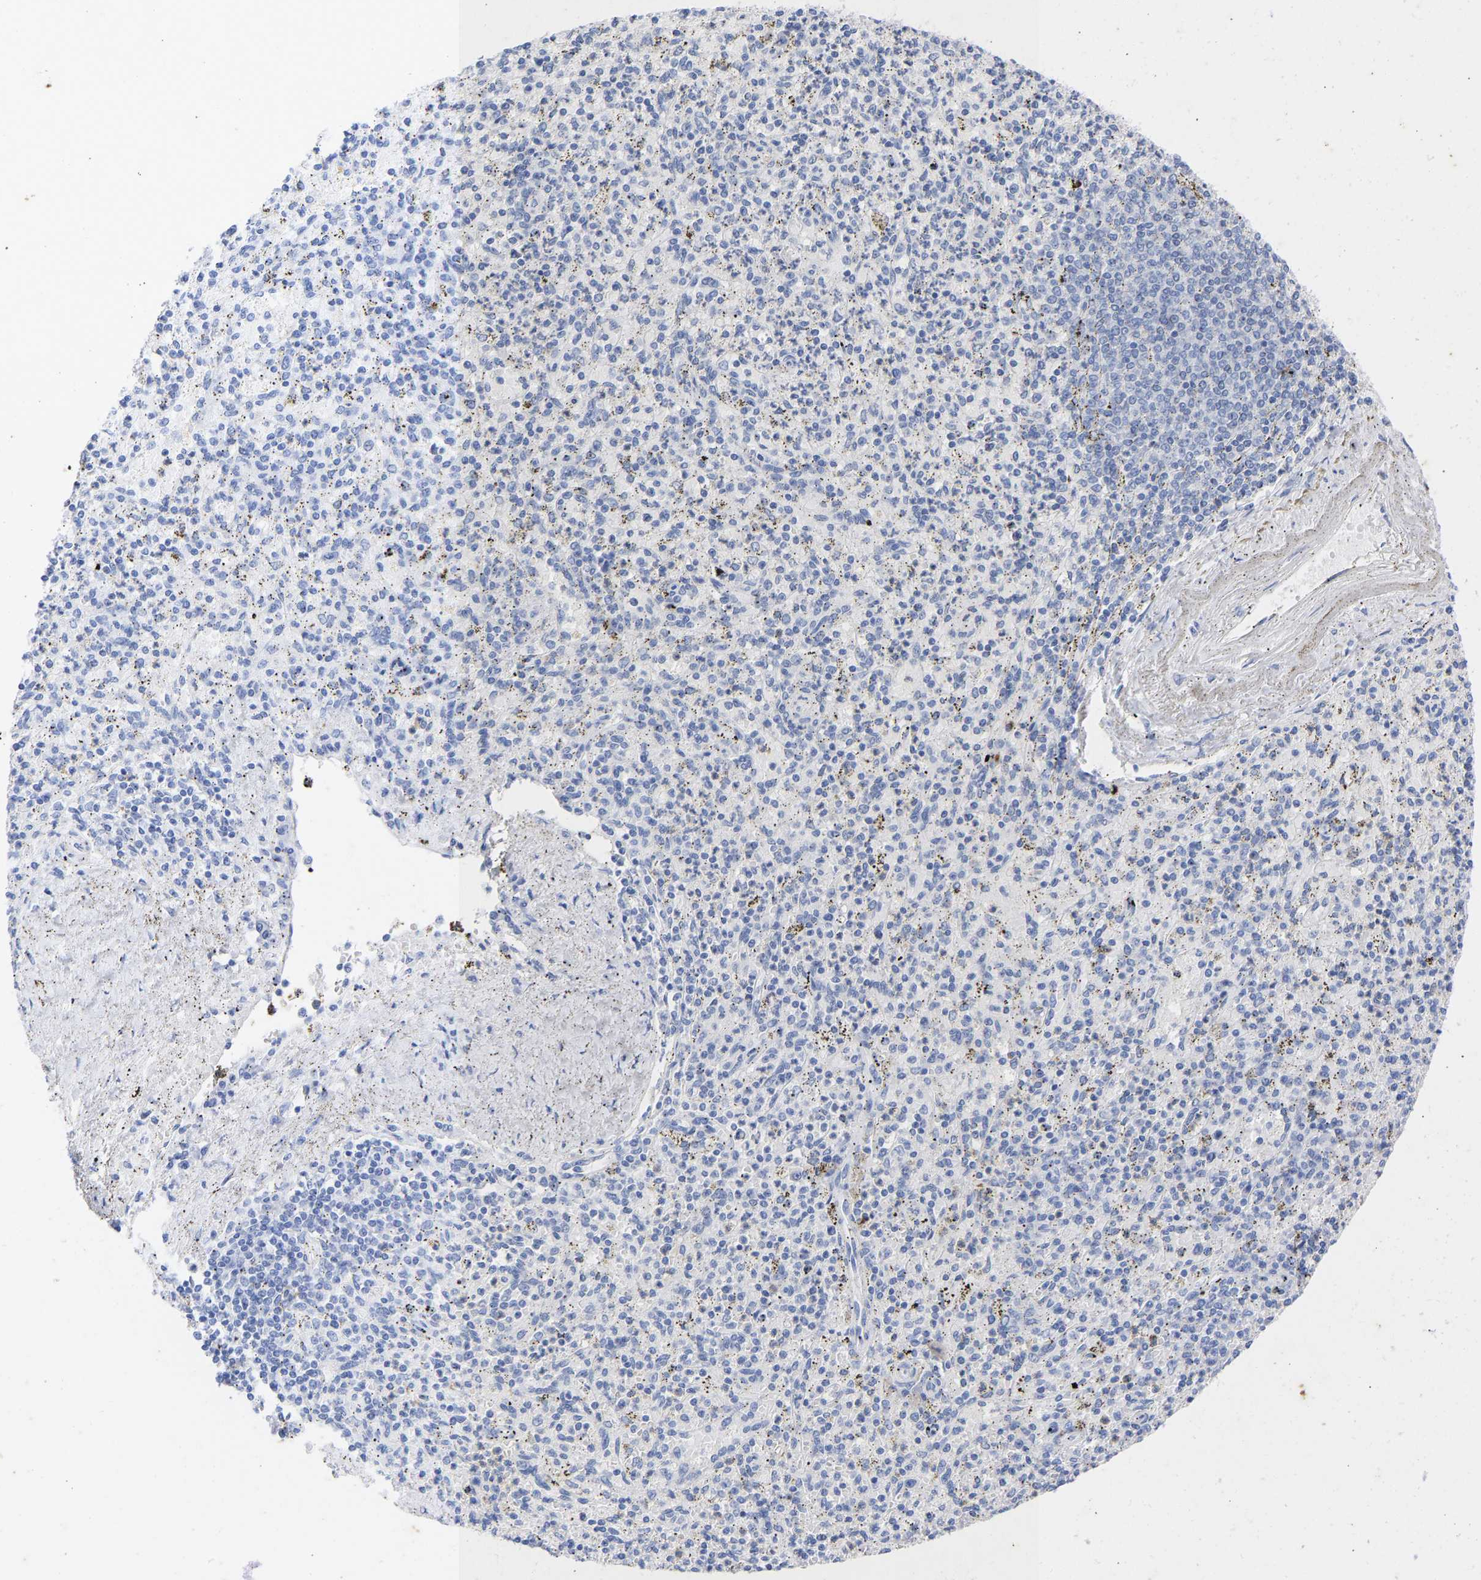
{"staining": {"intensity": "negative", "quantity": "none", "location": "none"}, "tissue": "spleen", "cell_type": "Cells in red pulp", "image_type": "normal", "snomed": [{"axis": "morphology", "description": "Normal tissue, NOS"}, {"axis": "topography", "description": "Spleen"}], "caption": "Immunohistochemistry photomicrograph of normal spleen: human spleen stained with DAB reveals no significant protein staining in cells in red pulp. Nuclei are stained in blue.", "gene": "KRT1", "patient": {"sex": "male", "age": 72}}